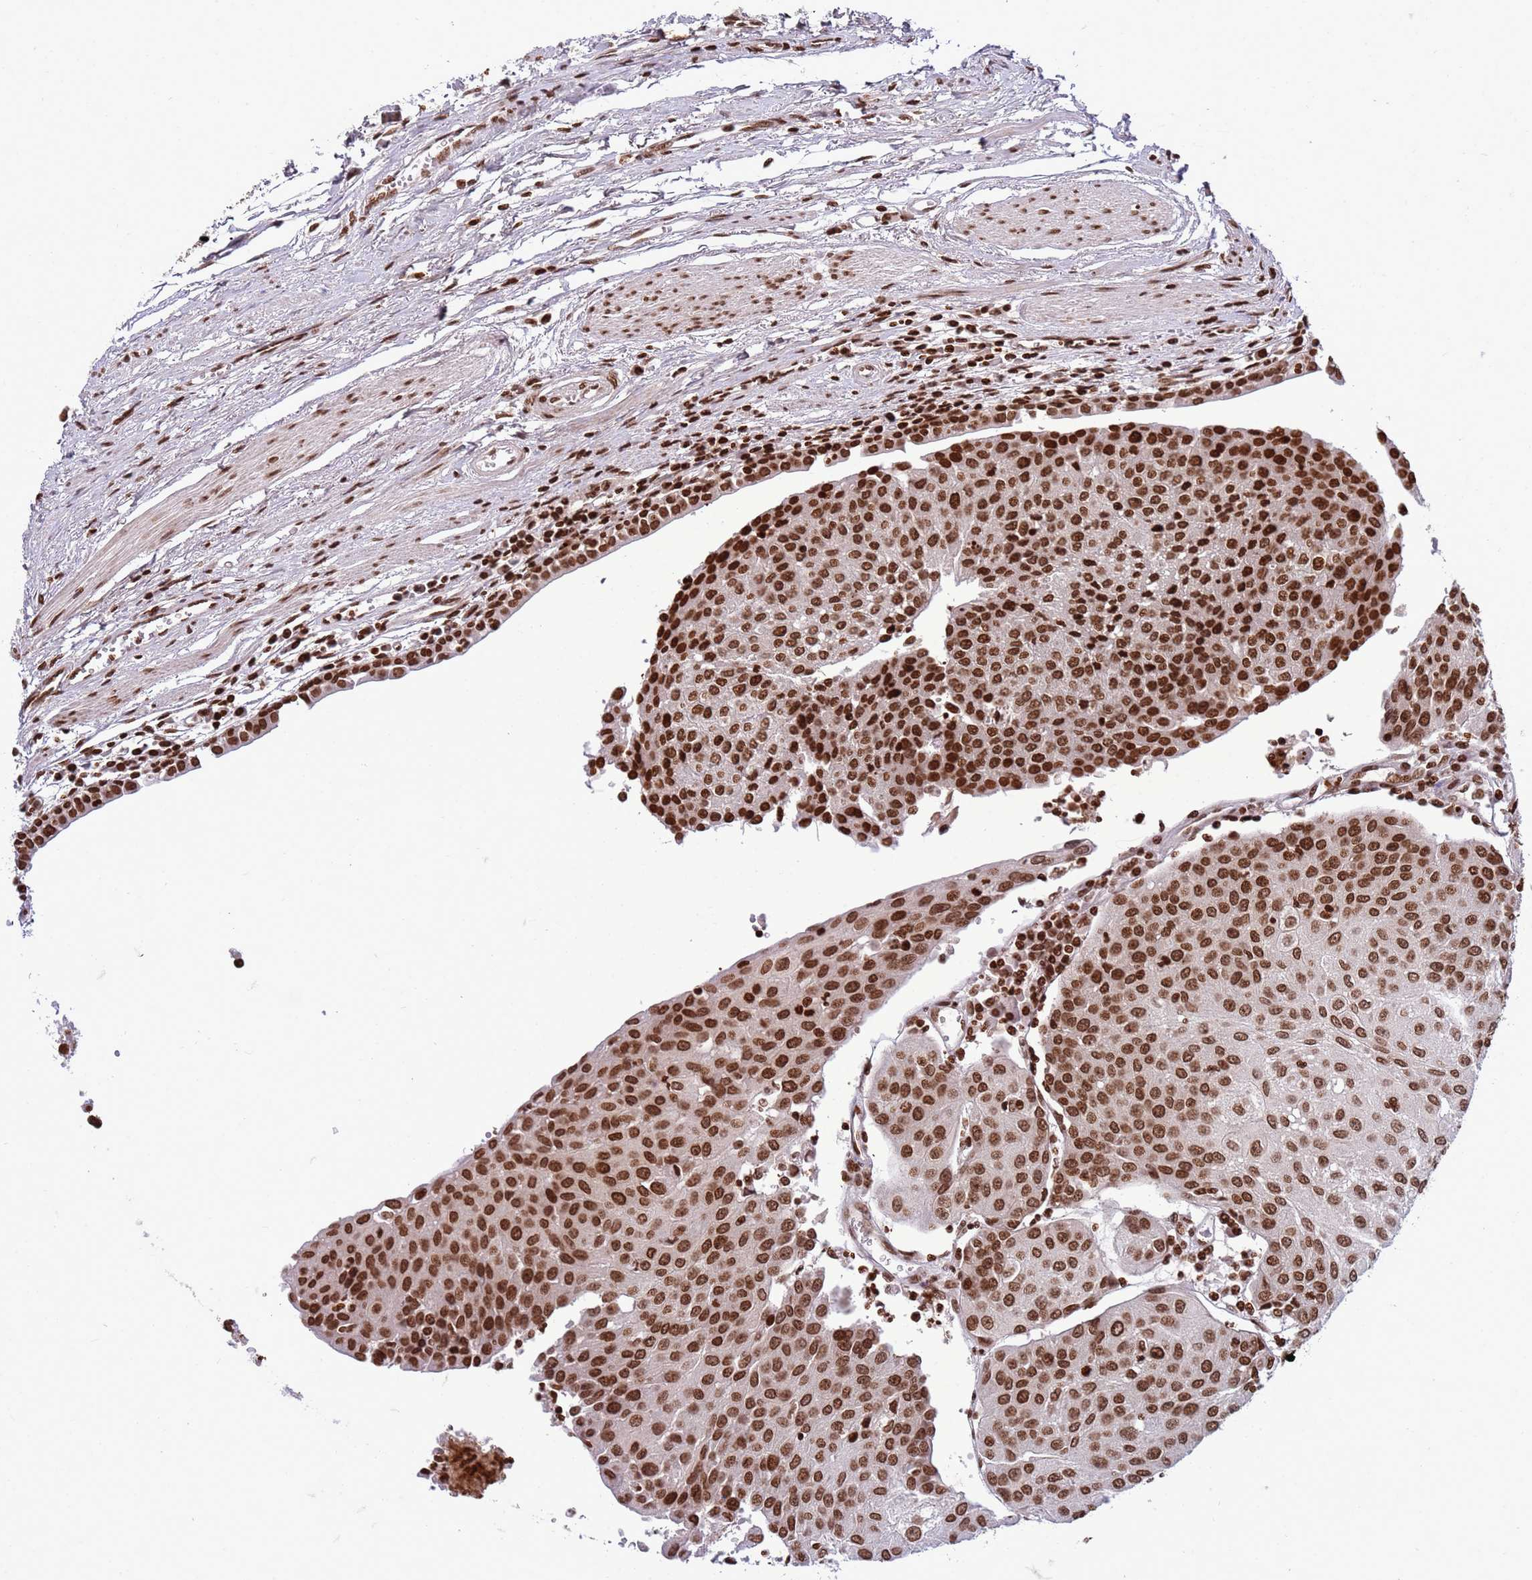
{"staining": {"intensity": "strong", "quantity": ">75%", "location": "nuclear"}, "tissue": "urothelial cancer", "cell_type": "Tumor cells", "image_type": "cancer", "snomed": [{"axis": "morphology", "description": "Urothelial carcinoma, High grade"}, {"axis": "topography", "description": "Urinary bladder"}], "caption": "Tumor cells exhibit high levels of strong nuclear staining in about >75% of cells in urothelial cancer.", "gene": "H3-3B", "patient": {"sex": "female", "age": 85}}